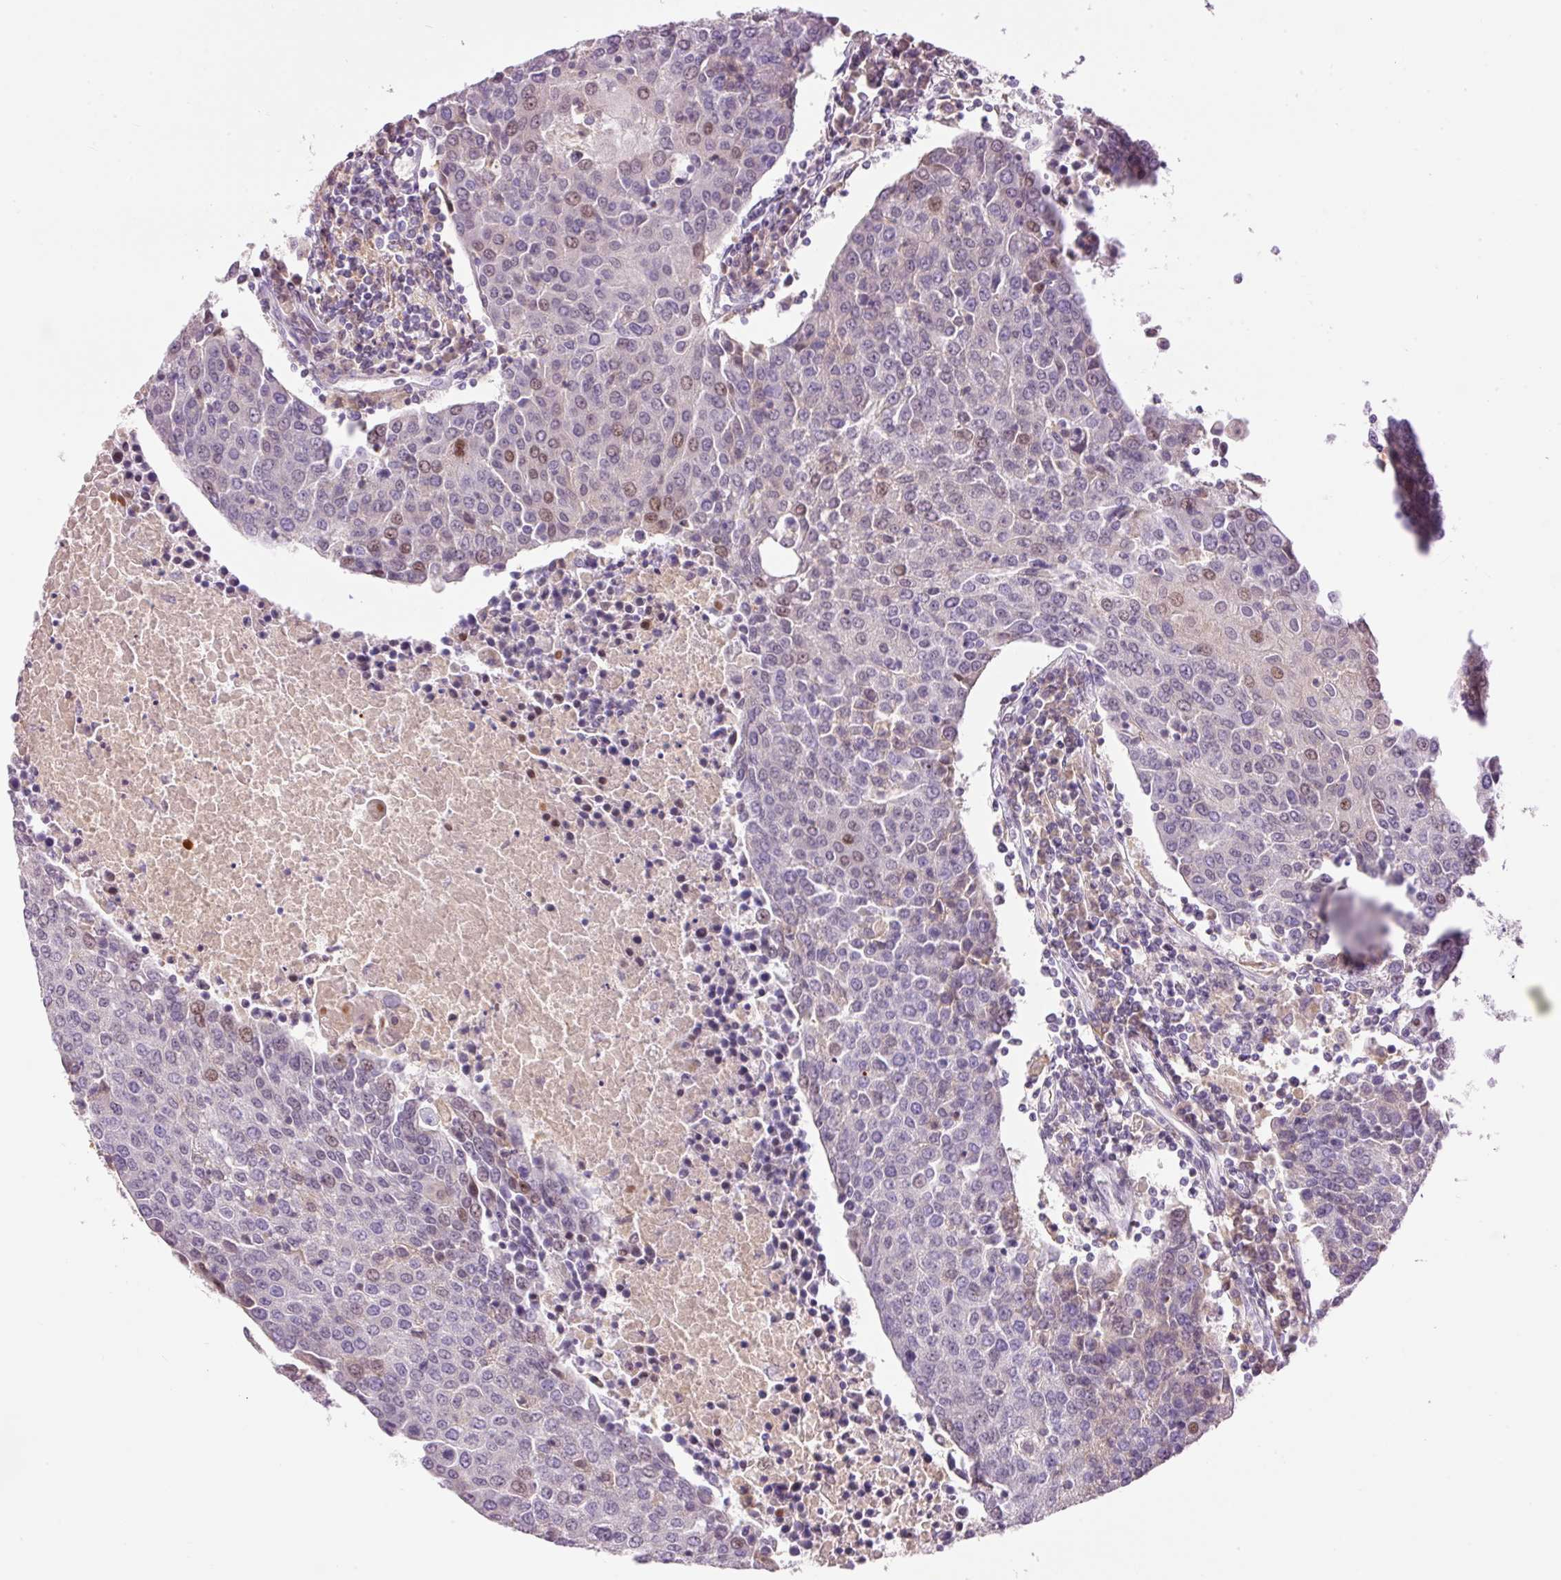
{"staining": {"intensity": "weak", "quantity": "<25%", "location": "nuclear"}, "tissue": "urothelial cancer", "cell_type": "Tumor cells", "image_type": "cancer", "snomed": [{"axis": "morphology", "description": "Urothelial carcinoma, High grade"}, {"axis": "topography", "description": "Urinary bladder"}], "caption": "Urothelial cancer was stained to show a protein in brown. There is no significant expression in tumor cells.", "gene": "HNF1A", "patient": {"sex": "female", "age": 85}}